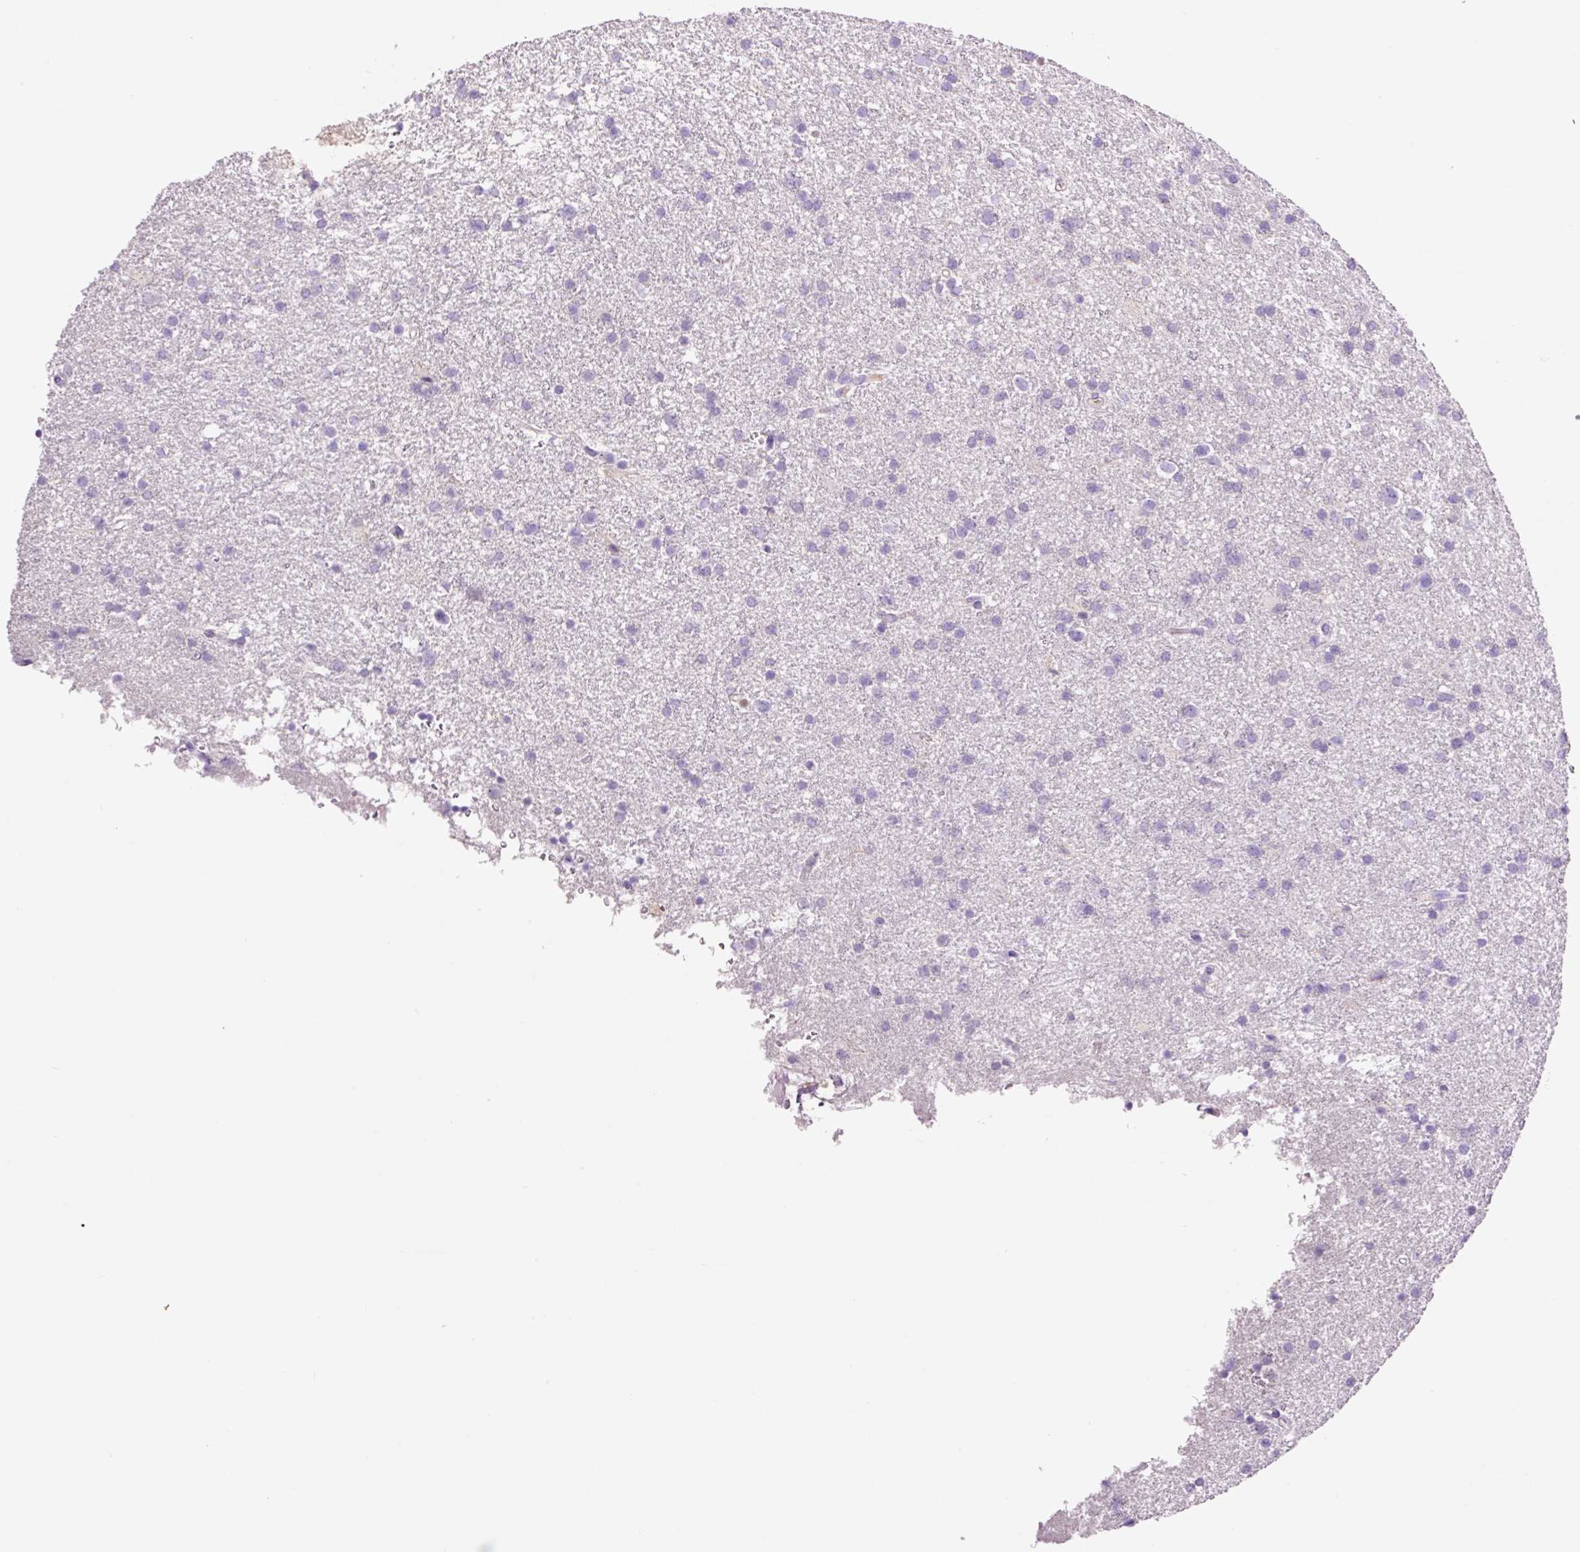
{"staining": {"intensity": "negative", "quantity": "none", "location": "none"}, "tissue": "glioma", "cell_type": "Tumor cells", "image_type": "cancer", "snomed": [{"axis": "morphology", "description": "Glioma, malignant, Low grade"}, {"axis": "topography", "description": "Brain"}], "caption": "An image of human glioma is negative for staining in tumor cells. (DAB (3,3'-diaminobenzidine) immunohistochemistry (IHC), high magnification).", "gene": "DPPA4", "patient": {"sex": "female", "age": 32}}